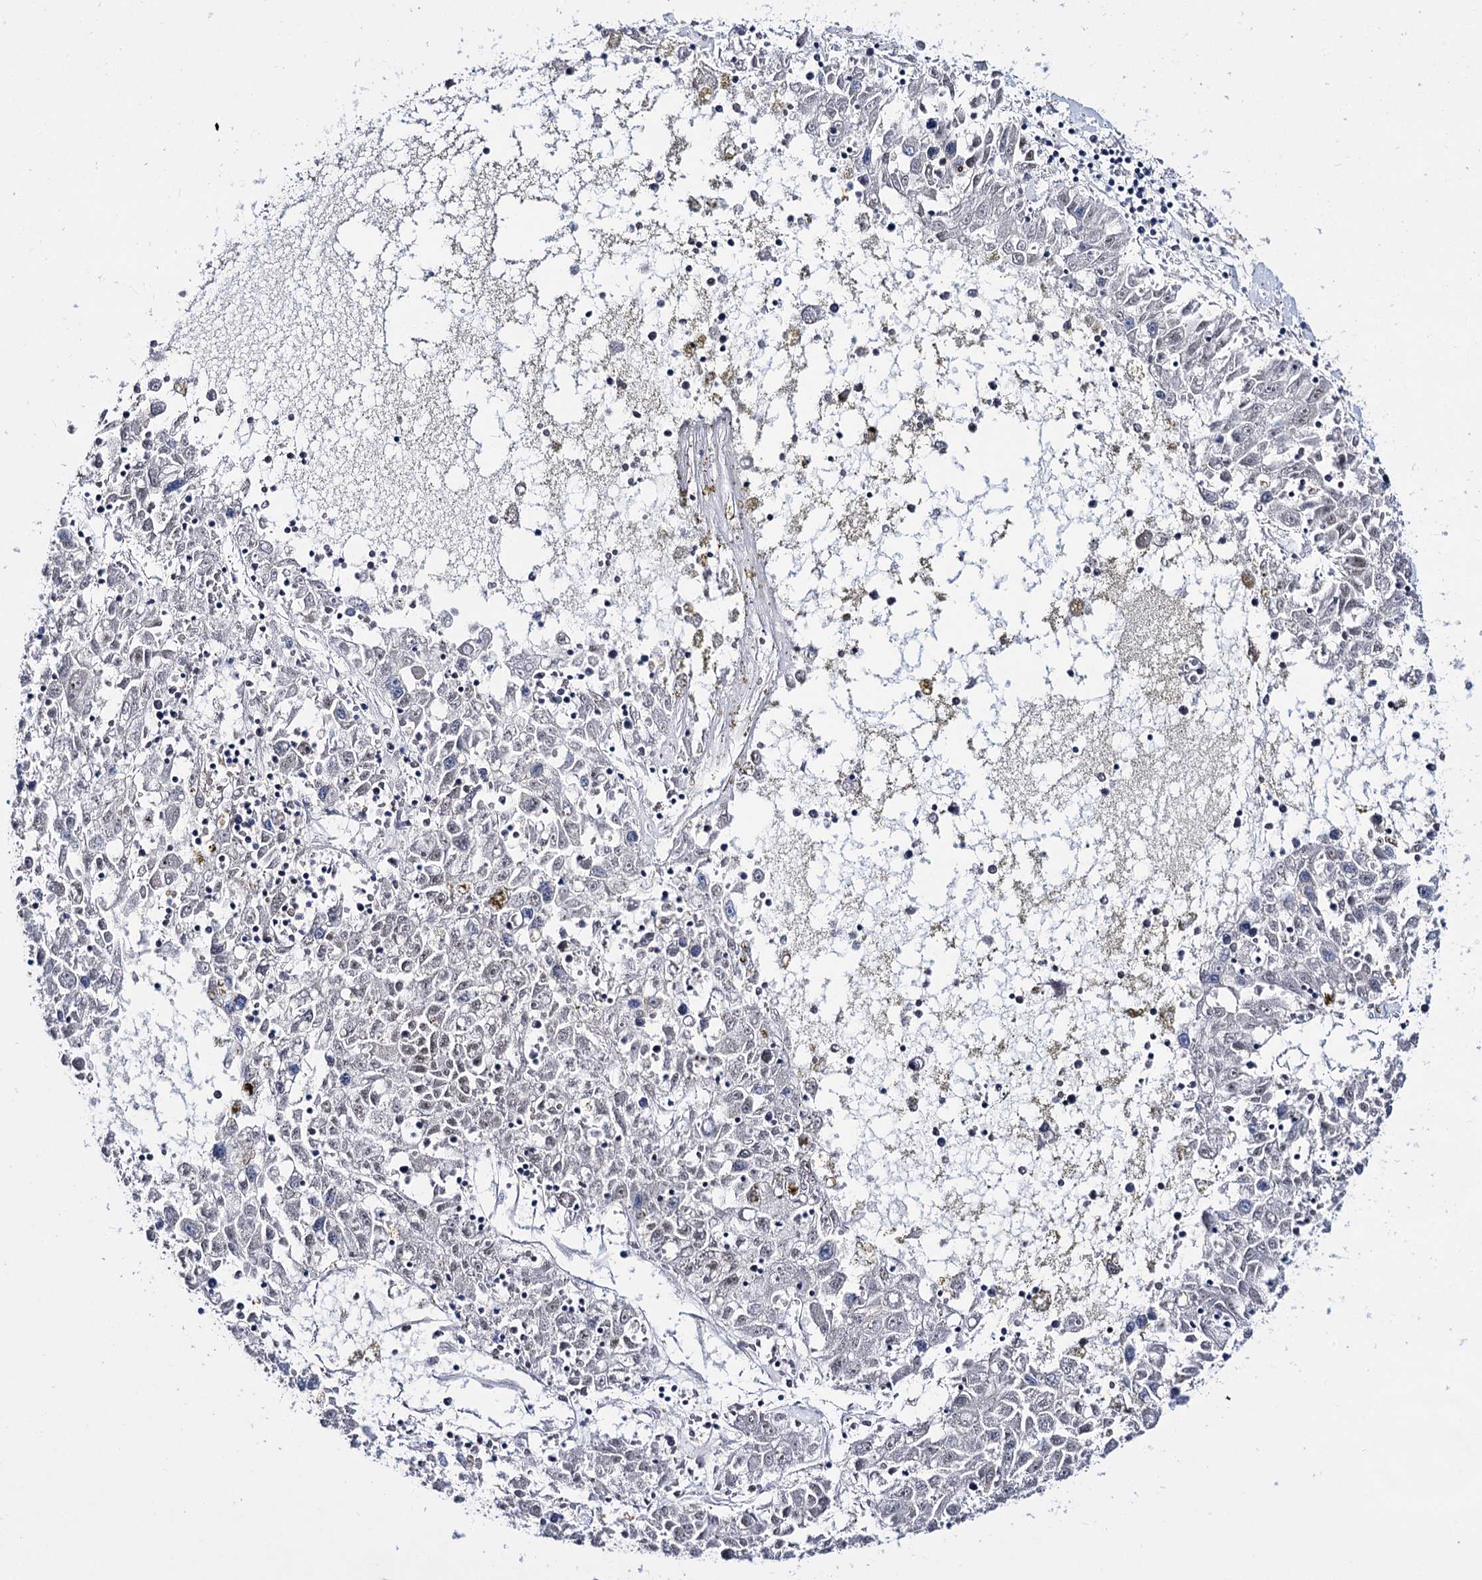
{"staining": {"intensity": "negative", "quantity": "none", "location": "none"}, "tissue": "liver cancer", "cell_type": "Tumor cells", "image_type": "cancer", "snomed": [{"axis": "morphology", "description": "Carcinoma, Hepatocellular, NOS"}, {"axis": "topography", "description": "Liver"}], "caption": "Tumor cells show no significant protein expression in hepatocellular carcinoma (liver). (Stains: DAB (3,3'-diaminobenzidine) immunohistochemistry (IHC) with hematoxylin counter stain, Microscopy: brightfield microscopy at high magnification).", "gene": "DEF6", "patient": {"sex": "male", "age": 49}}